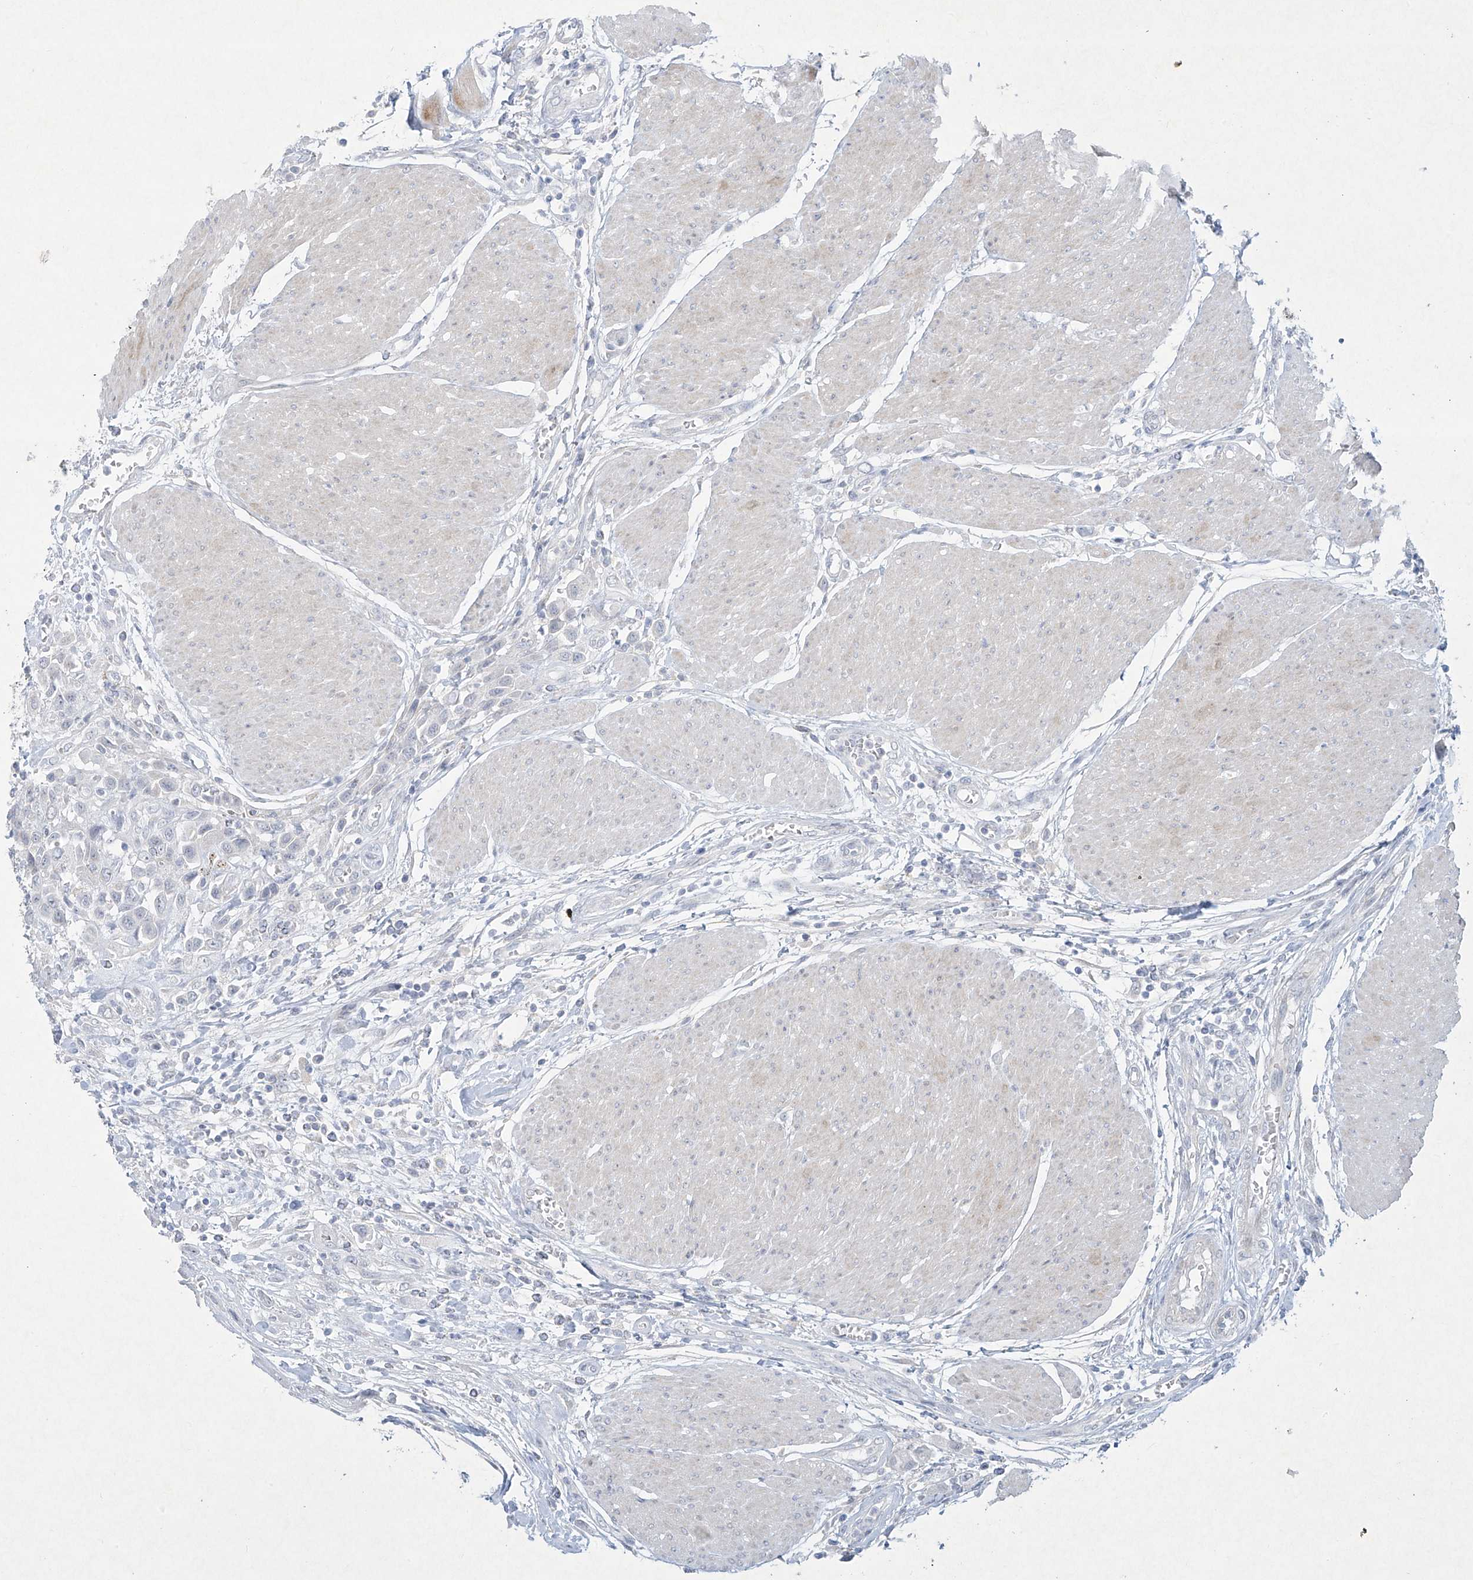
{"staining": {"intensity": "negative", "quantity": "none", "location": "none"}, "tissue": "urothelial cancer", "cell_type": "Tumor cells", "image_type": "cancer", "snomed": [{"axis": "morphology", "description": "Urothelial carcinoma, High grade"}, {"axis": "topography", "description": "Urinary bladder"}], "caption": "This micrograph is of urothelial carcinoma (high-grade) stained with immunohistochemistry to label a protein in brown with the nuclei are counter-stained blue. There is no staining in tumor cells.", "gene": "PAX6", "patient": {"sex": "male", "age": 50}}